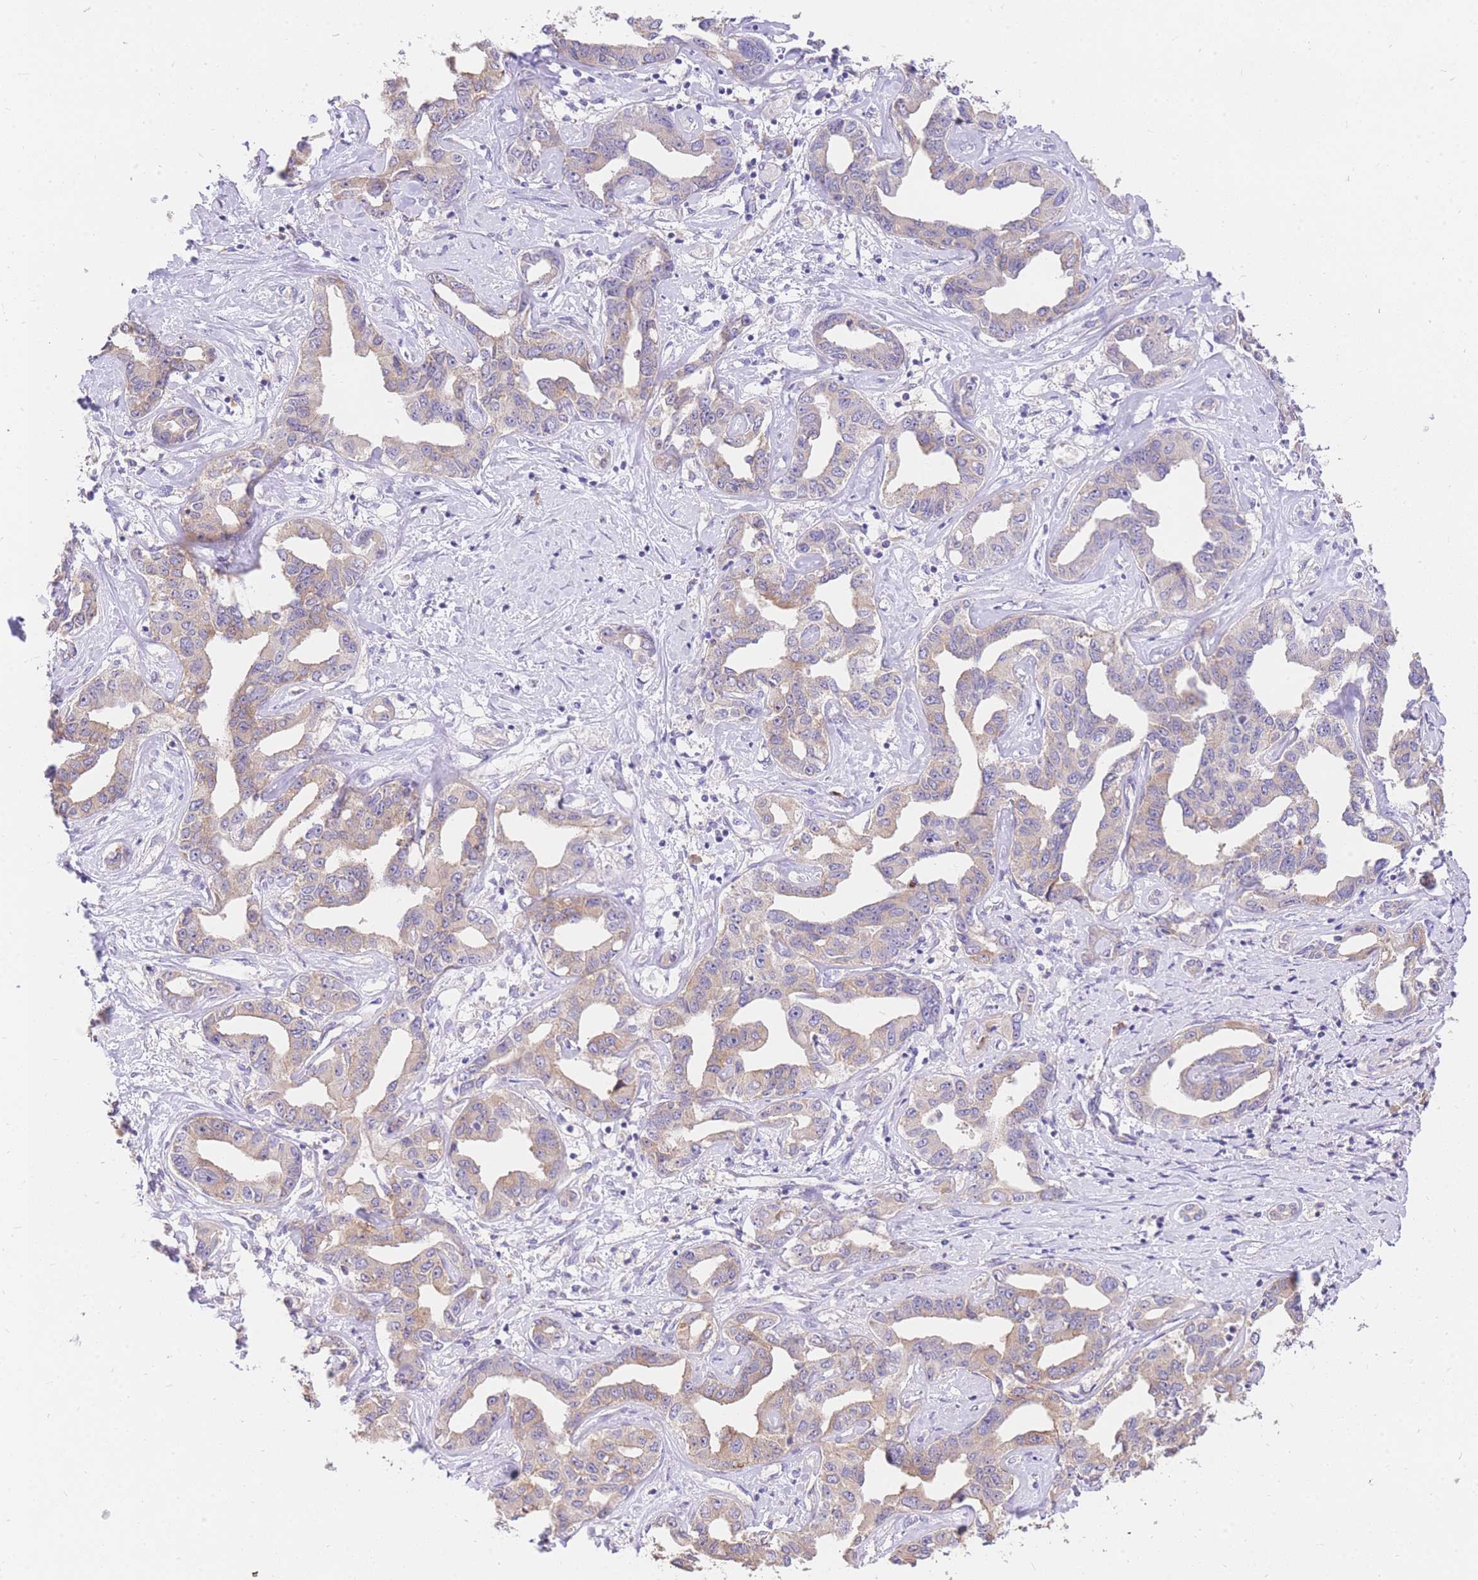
{"staining": {"intensity": "weak", "quantity": ">75%", "location": "cytoplasmic/membranous"}, "tissue": "liver cancer", "cell_type": "Tumor cells", "image_type": "cancer", "snomed": [{"axis": "morphology", "description": "Cholangiocarcinoma"}, {"axis": "topography", "description": "Liver"}], "caption": "Immunohistochemical staining of human liver cholangiocarcinoma shows low levels of weak cytoplasmic/membranous positivity in about >75% of tumor cells.", "gene": "C2orf88", "patient": {"sex": "male", "age": 59}}